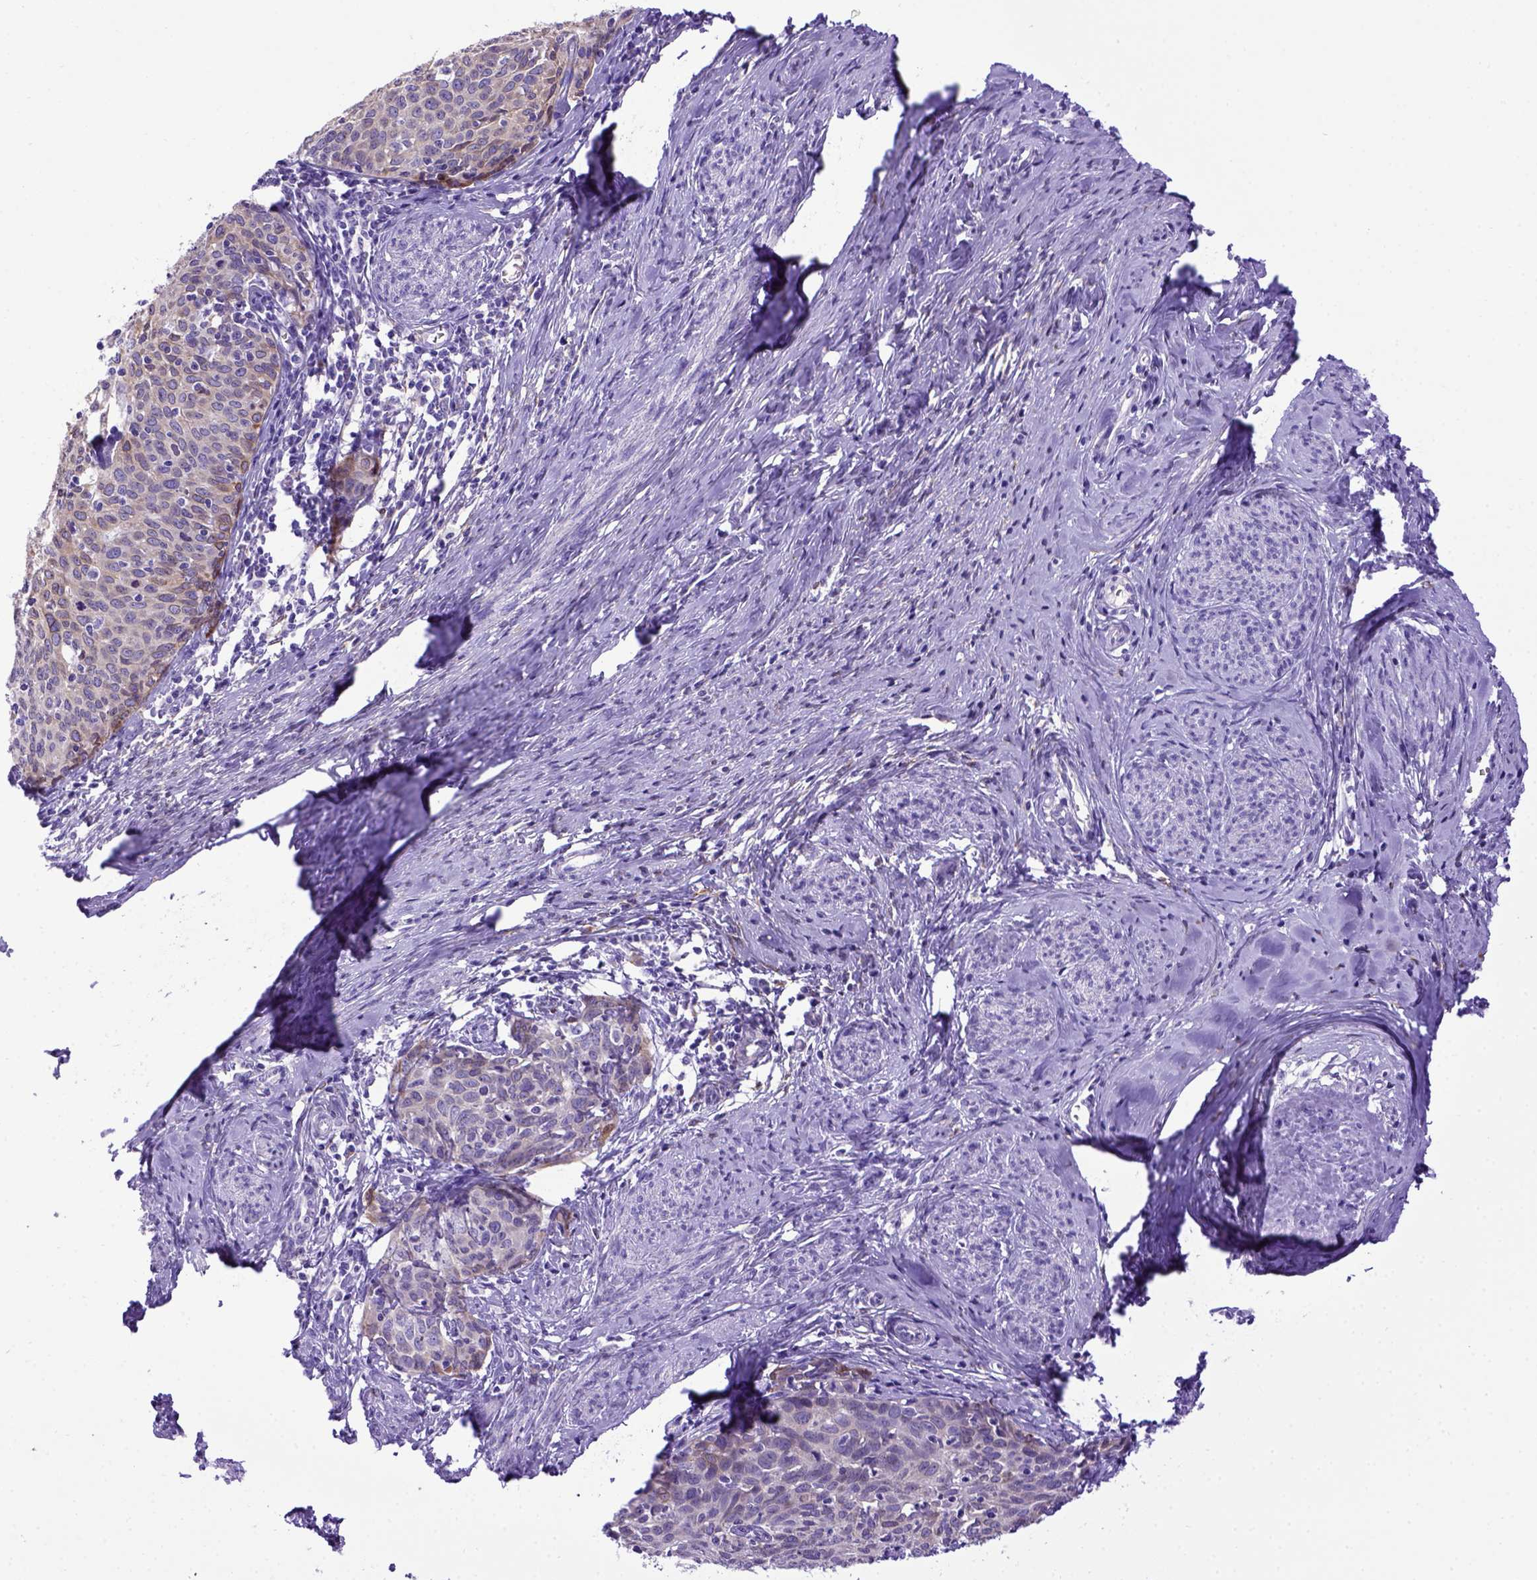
{"staining": {"intensity": "moderate", "quantity": "<25%", "location": "cytoplasmic/membranous"}, "tissue": "cervical cancer", "cell_type": "Tumor cells", "image_type": "cancer", "snomed": [{"axis": "morphology", "description": "Squamous cell carcinoma, NOS"}, {"axis": "topography", "description": "Cervix"}], "caption": "Squamous cell carcinoma (cervical) stained for a protein displays moderate cytoplasmic/membranous positivity in tumor cells. (DAB IHC, brown staining for protein, blue staining for nuclei).", "gene": "PTGES", "patient": {"sex": "female", "age": 62}}